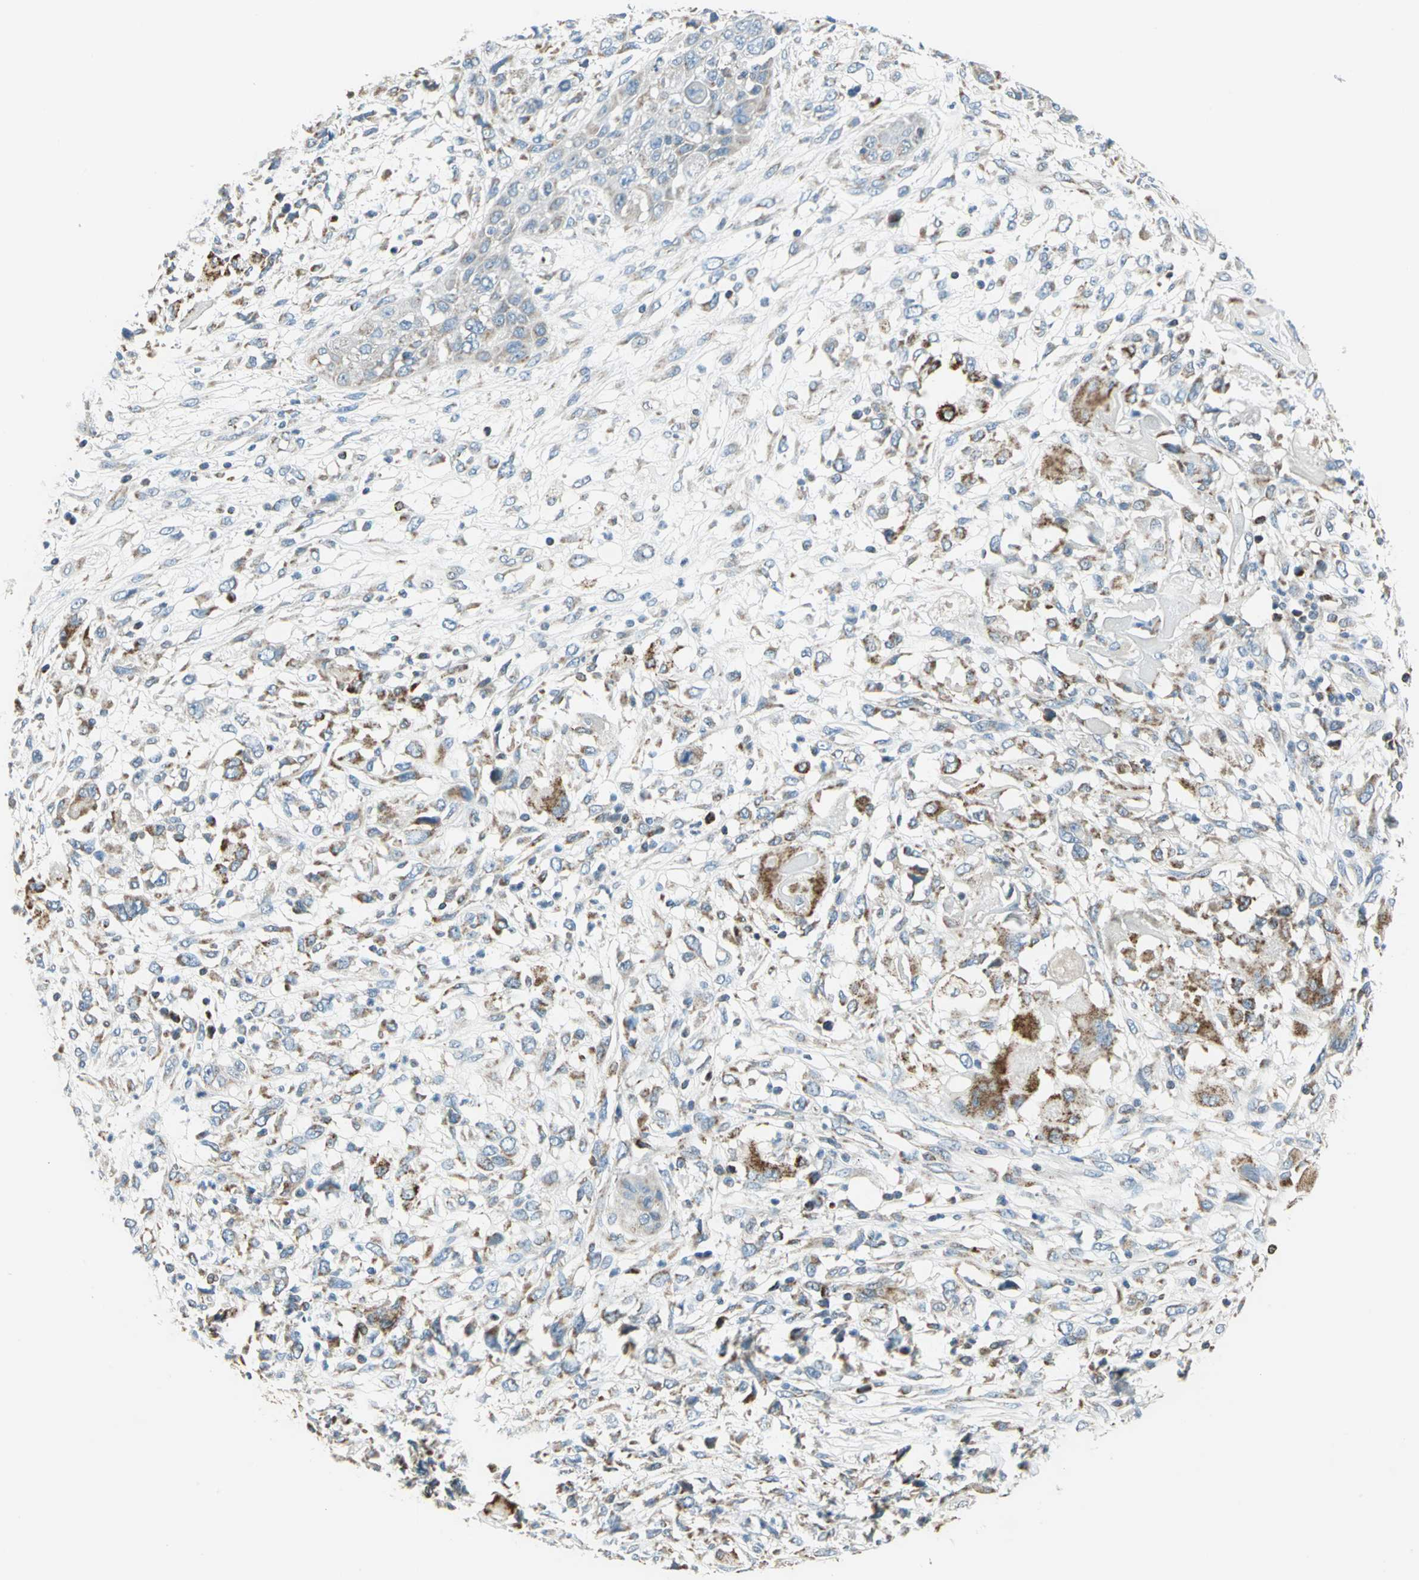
{"staining": {"intensity": "moderate", "quantity": "25%-75%", "location": "cytoplasmic/membranous"}, "tissue": "head and neck cancer", "cell_type": "Tumor cells", "image_type": "cancer", "snomed": [{"axis": "morphology", "description": "Neoplasm, malignant, NOS"}, {"axis": "topography", "description": "Salivary gland"}, {"axis": "topography", "description": "Head-Neck"}], "caption": "Immunohistochemical staining of head and neck neoplasm (malignant) reveals moderate cytoplasmic/membranous protein expression in about 25%-75% of tumor cells. The staining was performed using DAB to visualize the protein expression in brown, while the nuclei were stained in blue with hematoxylin (Magnification: 20x).", "gene": "ACADM", "patient": {"sex": "male", "age": 43}}